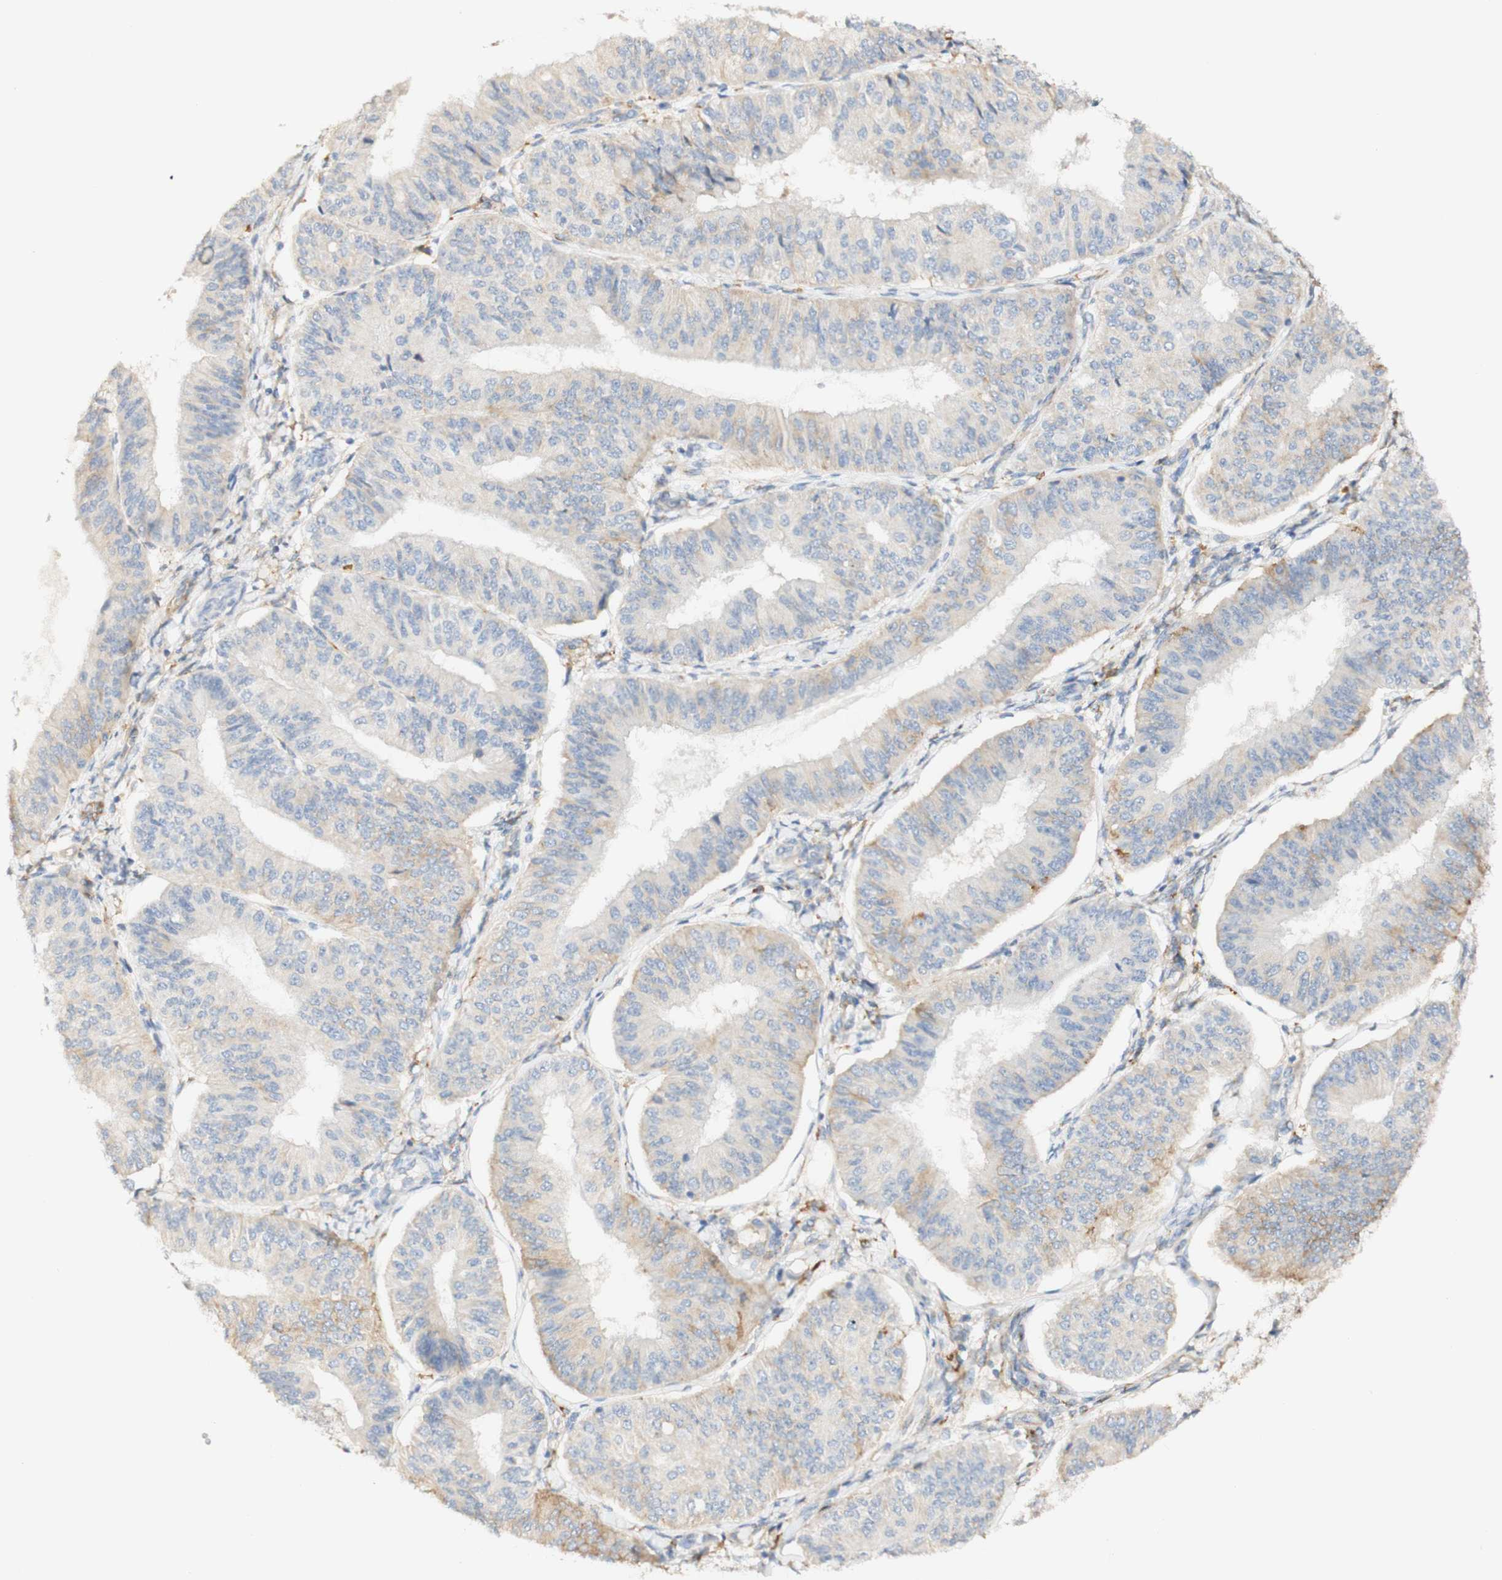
{"staining": {"intensity": "weak", "quantity": "25%-75%", "location": "cytoplasmic/membranous"}, "tissue": "endometrial cancer", "cell_type": "Tumor cells", "image_type": "cancer", "snomed": [{"axis": "morphology", "description": "Adenocarcinoma, NOS"}, {"axis": "topography", "description": "Endometrium"}], "caption": "IHC histopathology image of human endometrial cancer (adenocarcinoma) stained for a protein (brown), which exhibits low levels of weak cytoplasmic/membranous expression in approximately 25%-75% of tumor cells.", "gene": "FCGRT", "patient": {"sex": "female", "age": 58}}